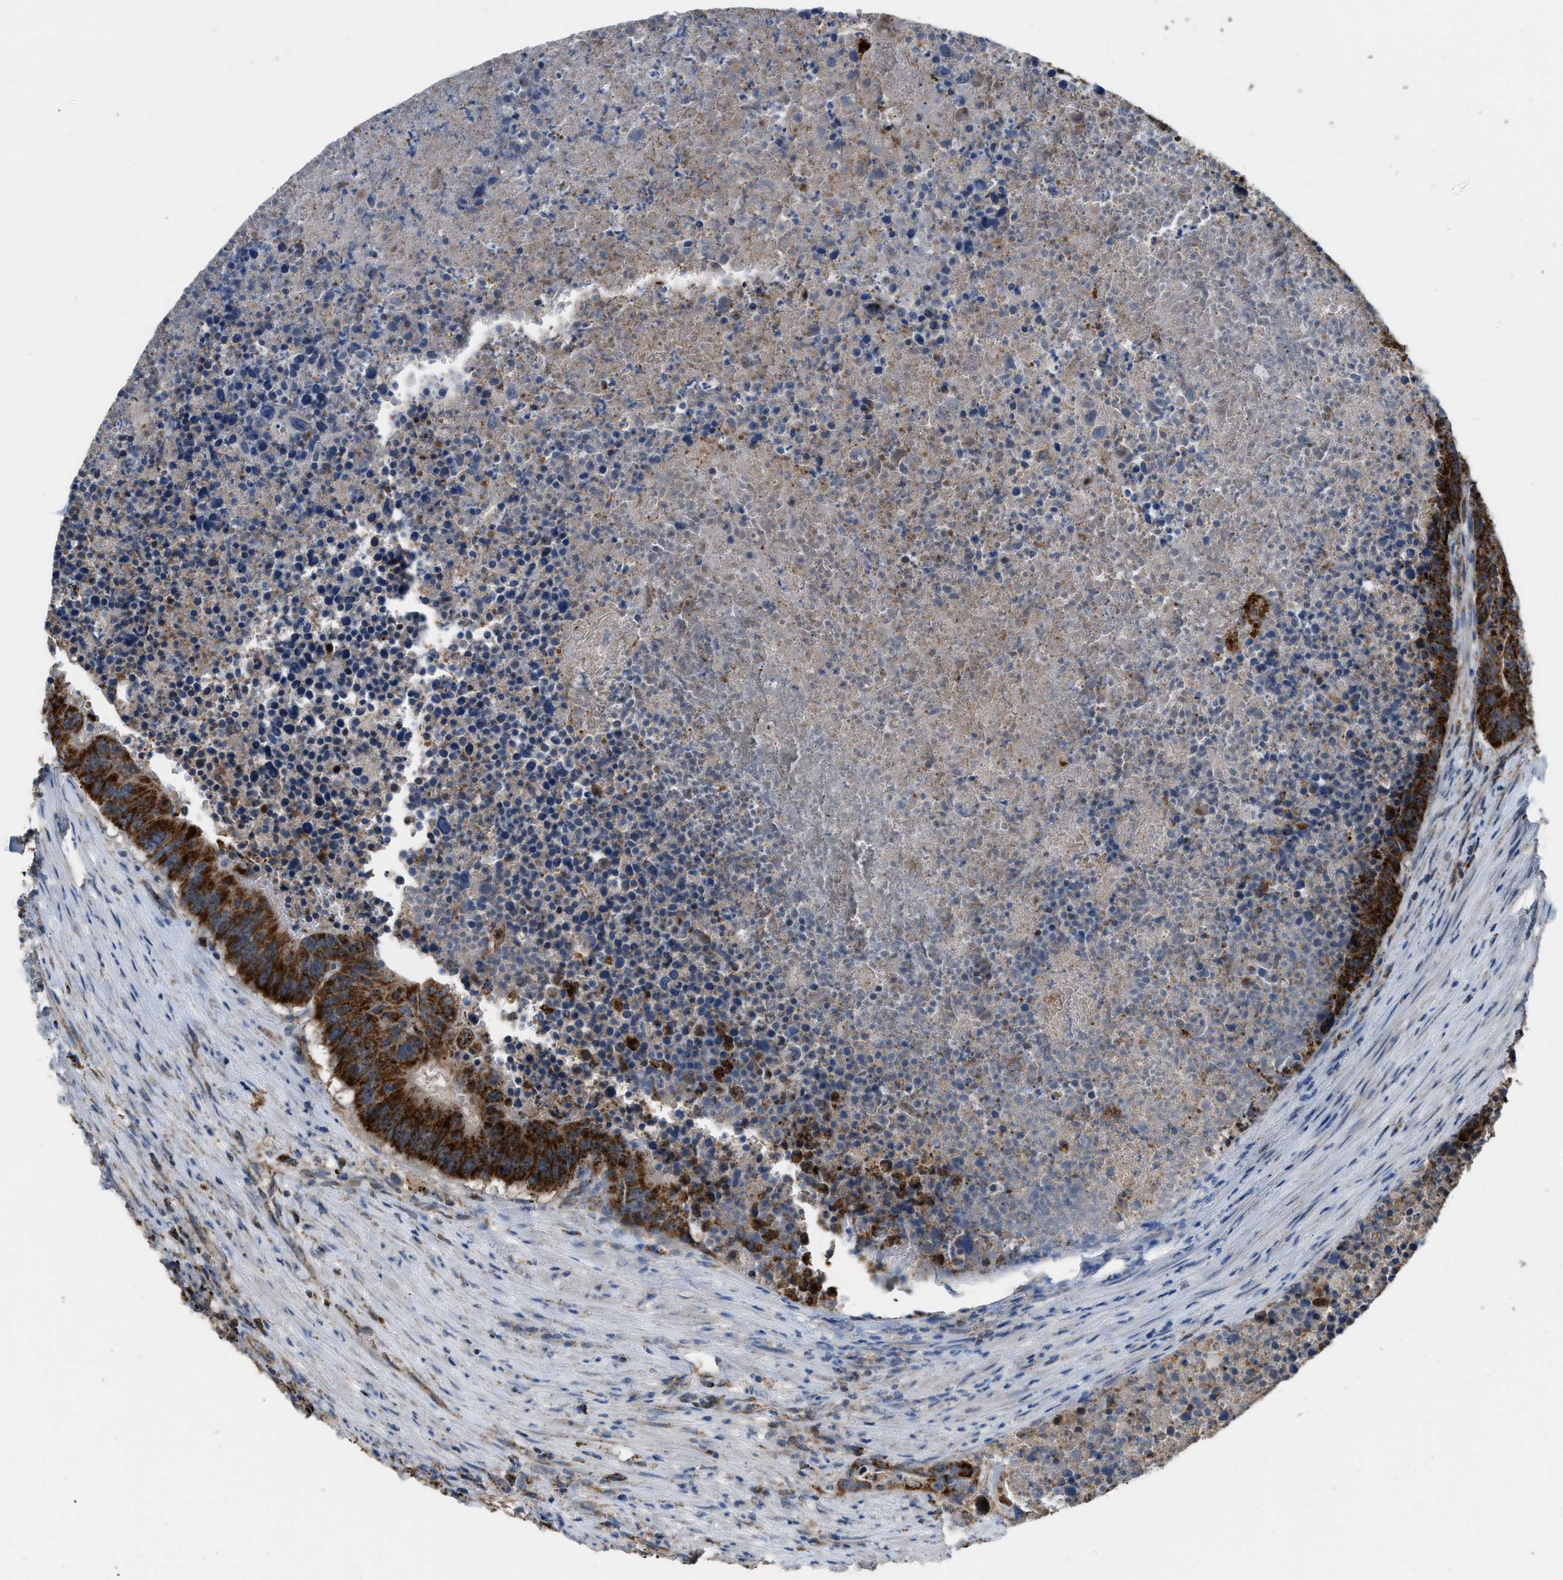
{"staining": {"intensity": "strong", "quantity": ">75%", "location": "cytoplasmic/membranous"}, "tissue": "colorectal cancer", "cell_type": "Tumor cells", "image_type": "cancer", "snomed": [{"axis": "morphology", "description": "Adenocarcinoma, NOS"}, {"axis": "topography", "description": "Colon"}], "caption": "Strong cytoplasmic/membranous staining is seen in approximately >75% of tumor cells in adenocarcinoma (colorectal).", "gene": "ETFB", "patient": {"sex": "male", "age": 87}}